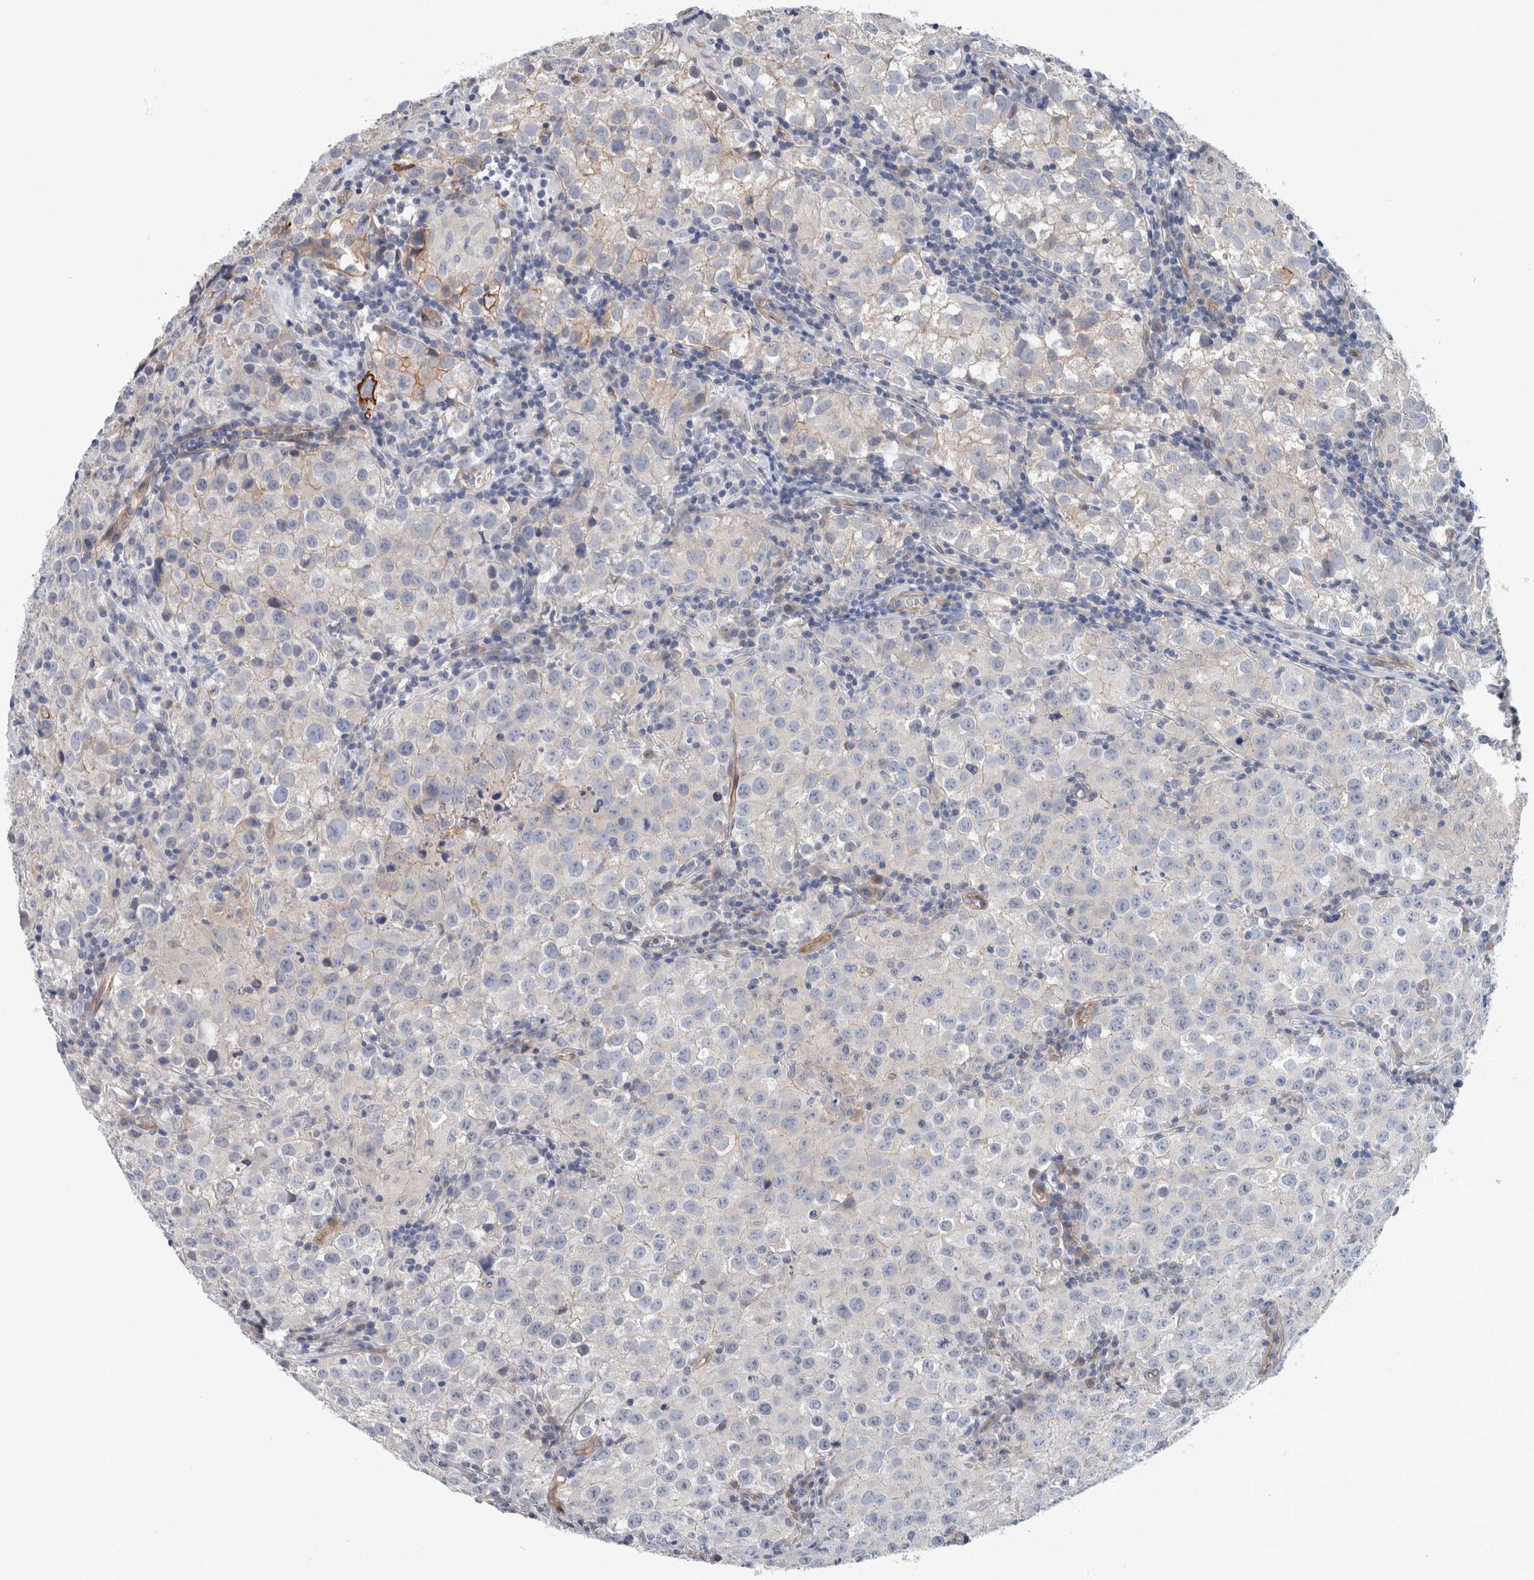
{"staining": {"intensity": "negative", "quantity": "none", "location": "none"}, "tissue": "testis cancer", "cell_type": "Tumor cells", "image_type": "cancer", "snomed": [{"axis": "morphology", "description": "Seminoma, NOS"}, {"axis": "morphology", "description": "Carcinoma, Embryonal, NOS"}, {"axis": "topography", "description": "Testis"}], "caption": "Immunohistochemistry (IHC) of human seminoma (testis) reveals no expression in tumor cells. Nuclei are stained in blue.", "gene": "BCAM", "patient": {"sex": "male", "age": 43}}